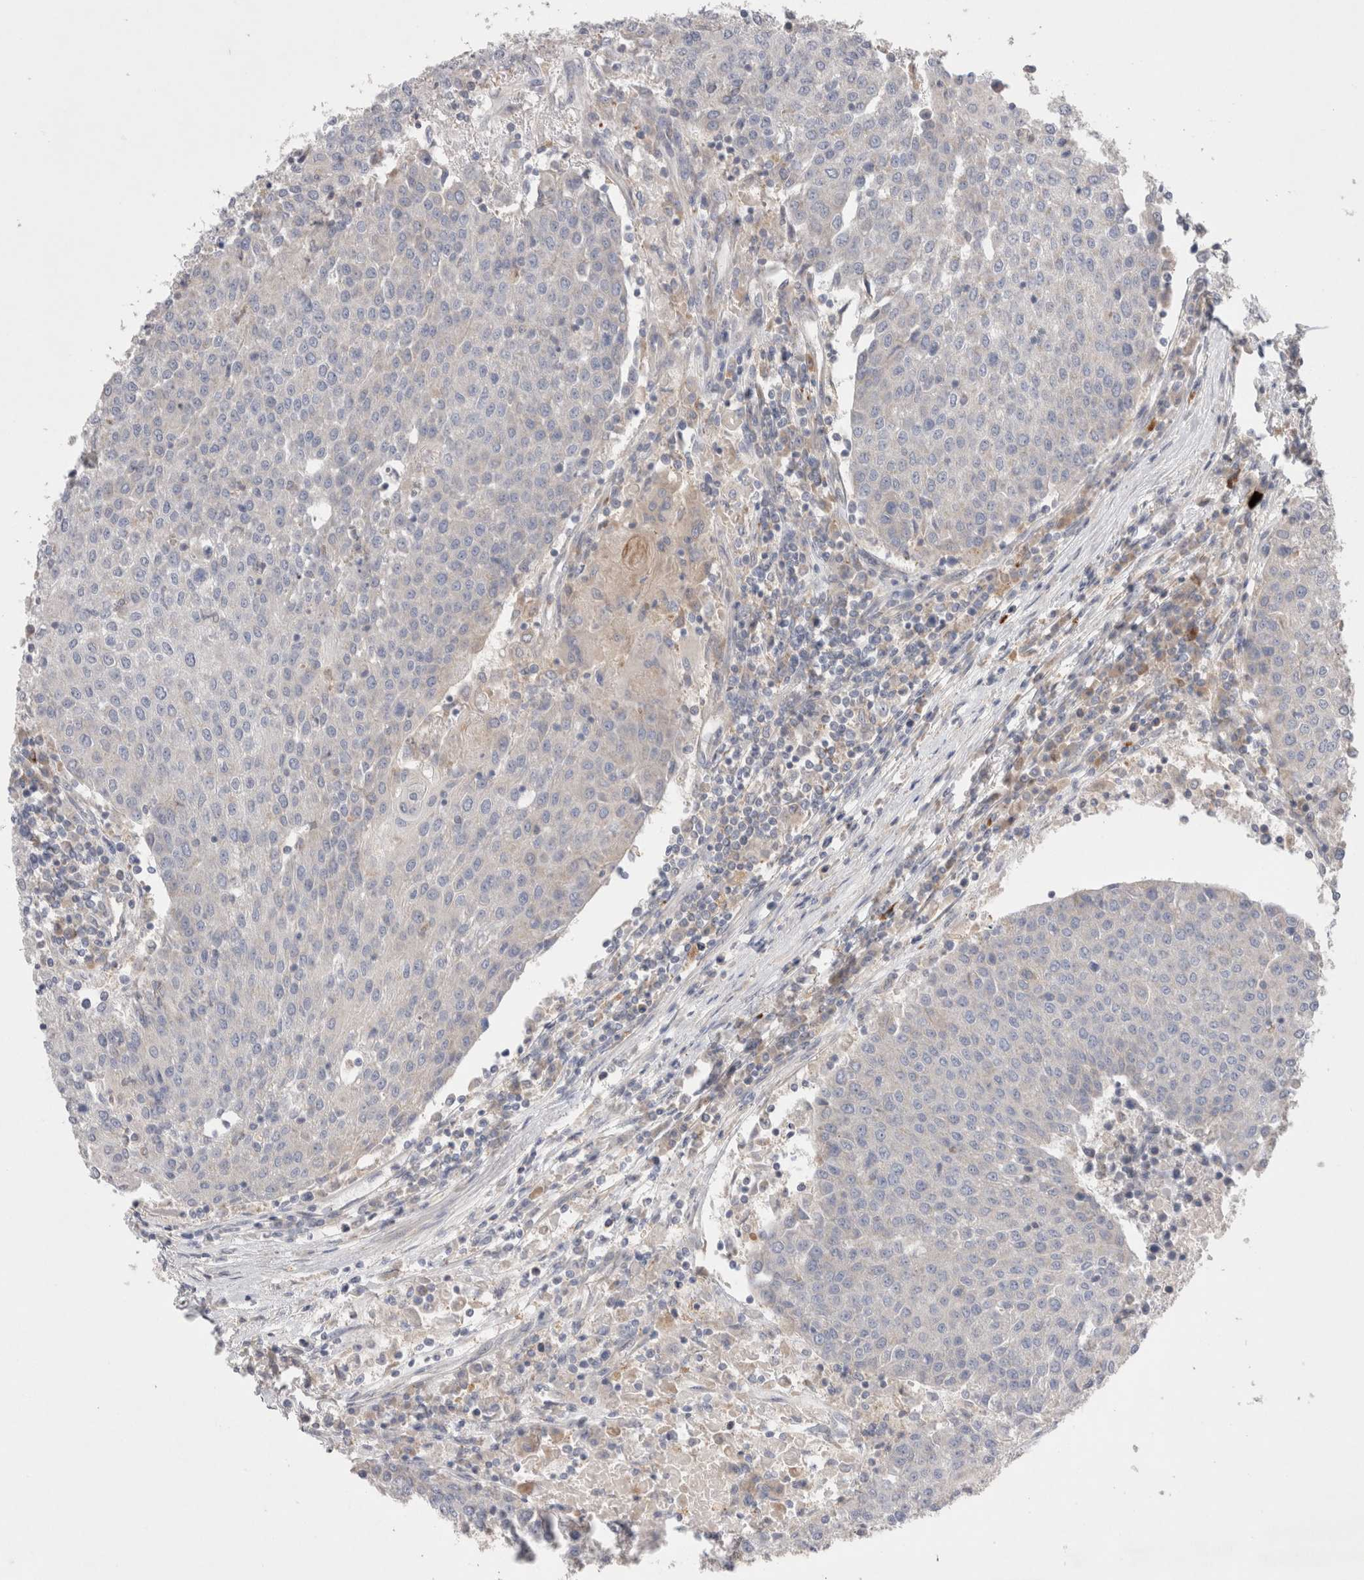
{"staining": {"intensity": "negative", "quantity": "none", "location": "none"}, "tissue": "urothelial cancer", "cell_type": "Tumor cells", "image_type": "cancer", "snomed": [{"axis": "morphology", "description": "Urothelial carcinoma, High grade"}, {"axis": "topography", "description": "Urinary bladder"}], "caption": "The micrograph reveals no significant expression in tumor cells of urothelial cancer. (DAB immunohistochemistry, high magnification).", "gene": "TBC1D16", "patient": {"sex": "female", "age": 85}}